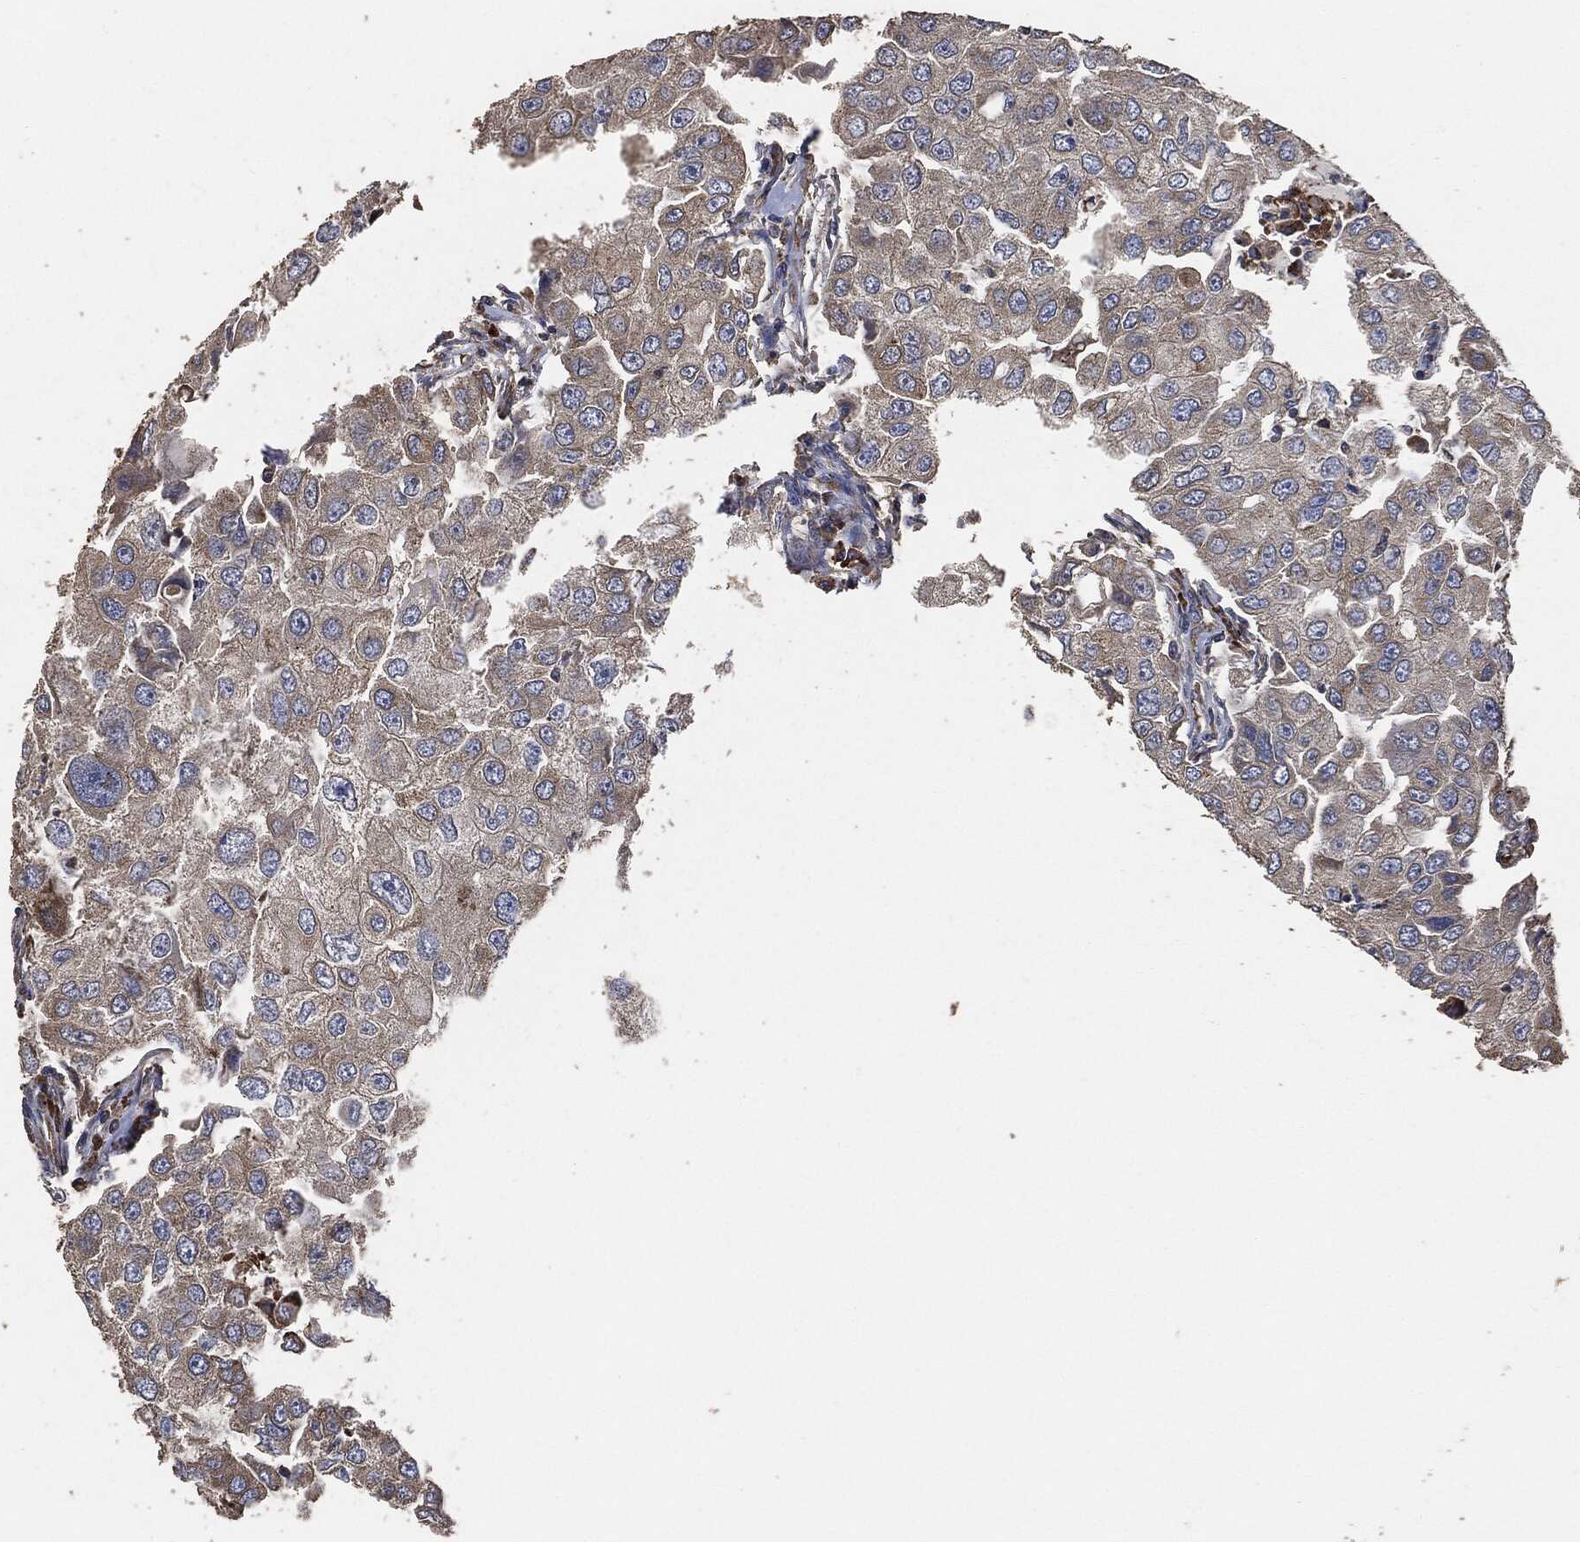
{"staining": {"intensity": "moderate", "quantity": "25%-75%", "location": "cytoplasmic/membranous"}, "tissue": "breast cancer", "cell_type": "Tumor cells", "image_type": "cancer", "snomed": [{"axis": "morphology", "description": "Duct carcinoma"}, {"axis": "topography", "description": "Breast"}], "caption": "Protein expression analysis of human infiltrating ductal carcinoma (breast) reveals moderate cytoplasmic/membranous staining in about 25%-75% of tumor cells. Immunohistochemistry (ihc) stains the protein of interest in brown and the nuclei are stained blue.", "gene": "STK3", "patient": {"sex": "female", "age": 27}}